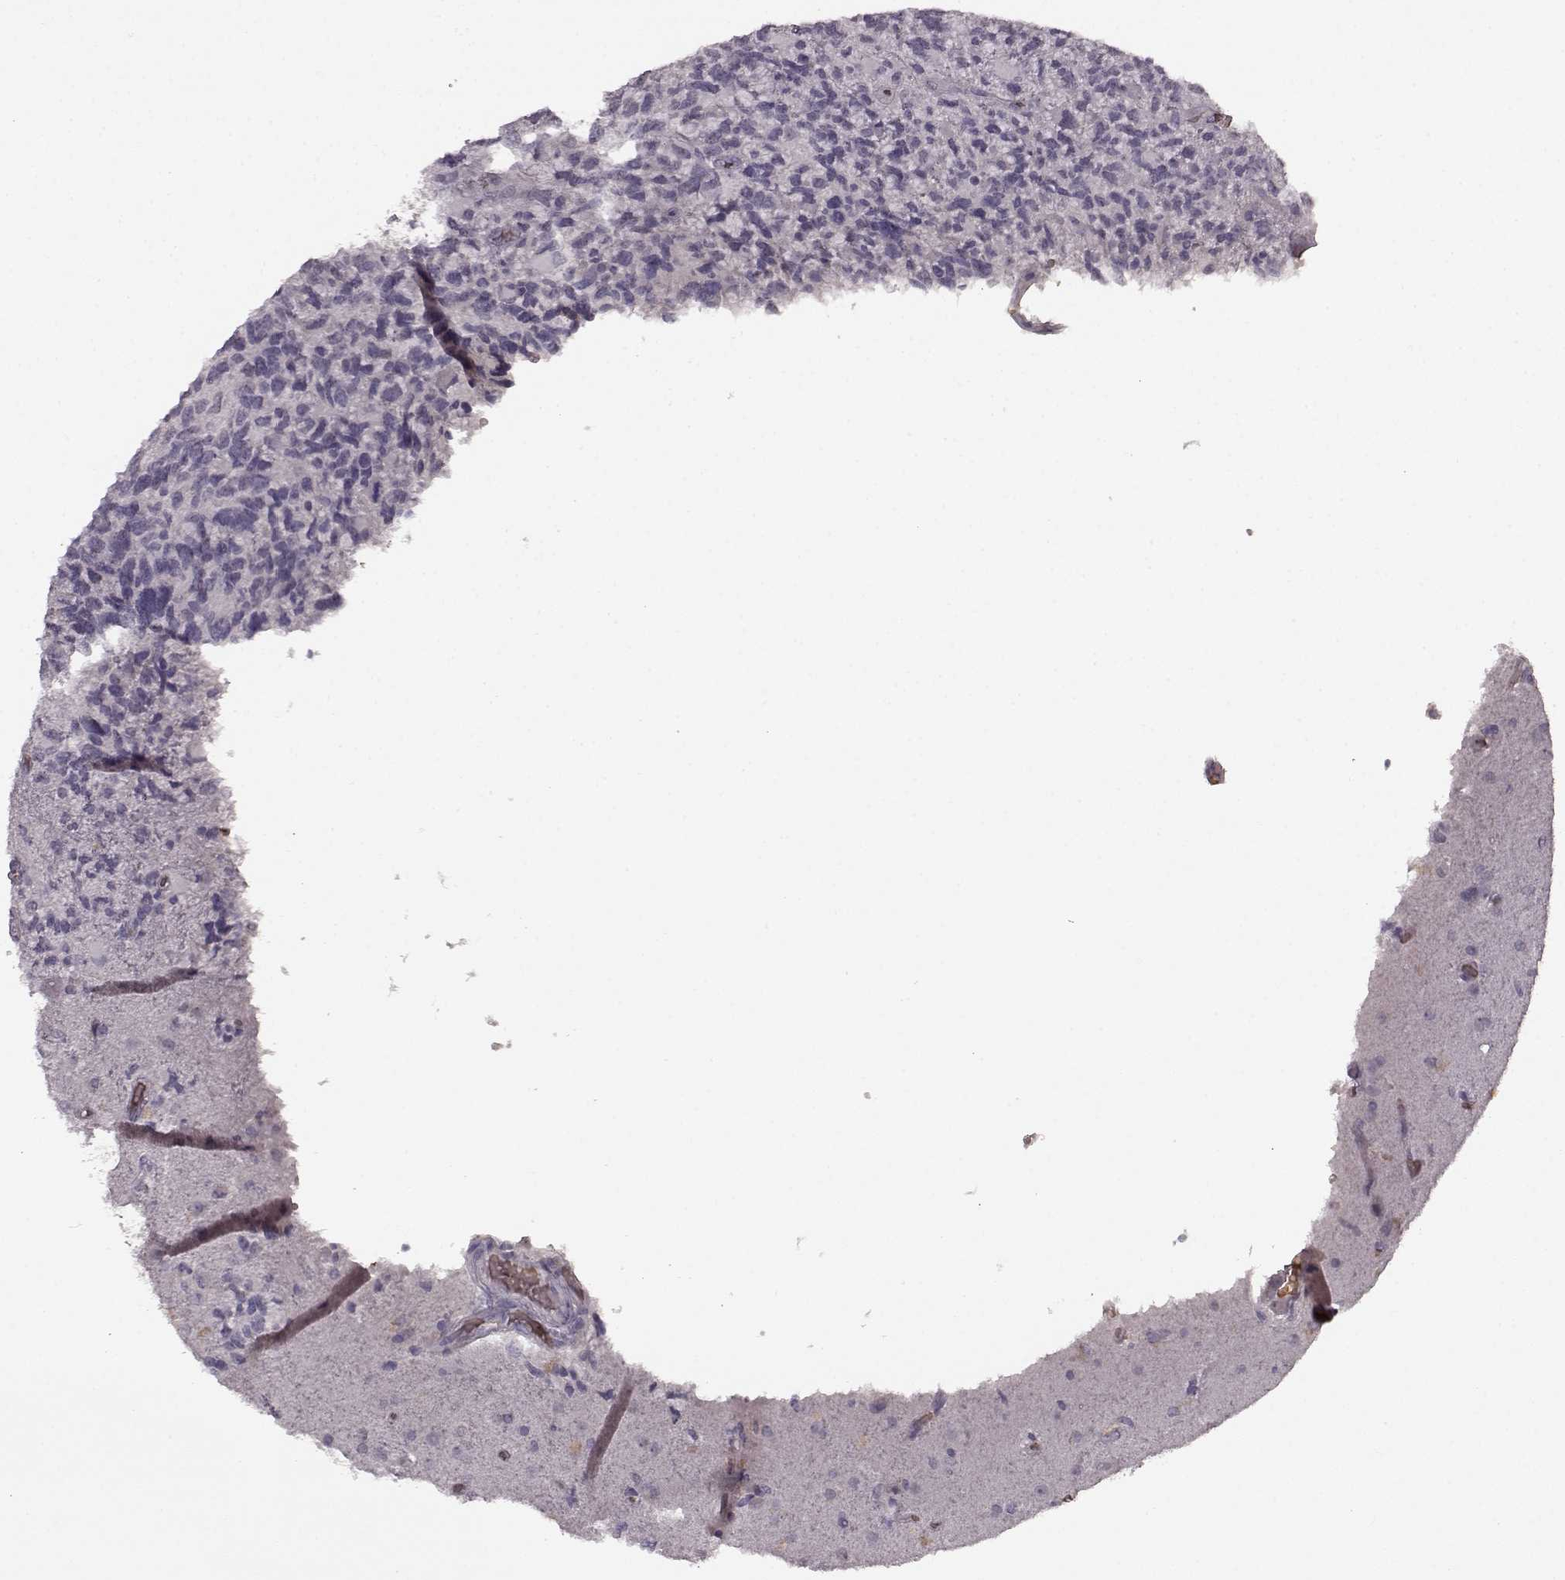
{"staining": {"intensity": "negative", "quantity": "none", "location": "none"}, "tissue": "glioma", "cell_type": "Tumor cells", "image_type": "cancer", "snomed": [{"axis": "morphology", "description": "Glioma, malignant, High grade"}, {"axis": "topography", "description": "Brain"}], "caption": "Malignant glioma (high-grade) was stained to show a protein in brown. There is no significant positivity in tumor cells. (DAB (3,3'-diaminobenzidine) IHC with hematoxylin counter stain).", "gene": "PROP1", "patient": {"sex": "female", "age": 71}}